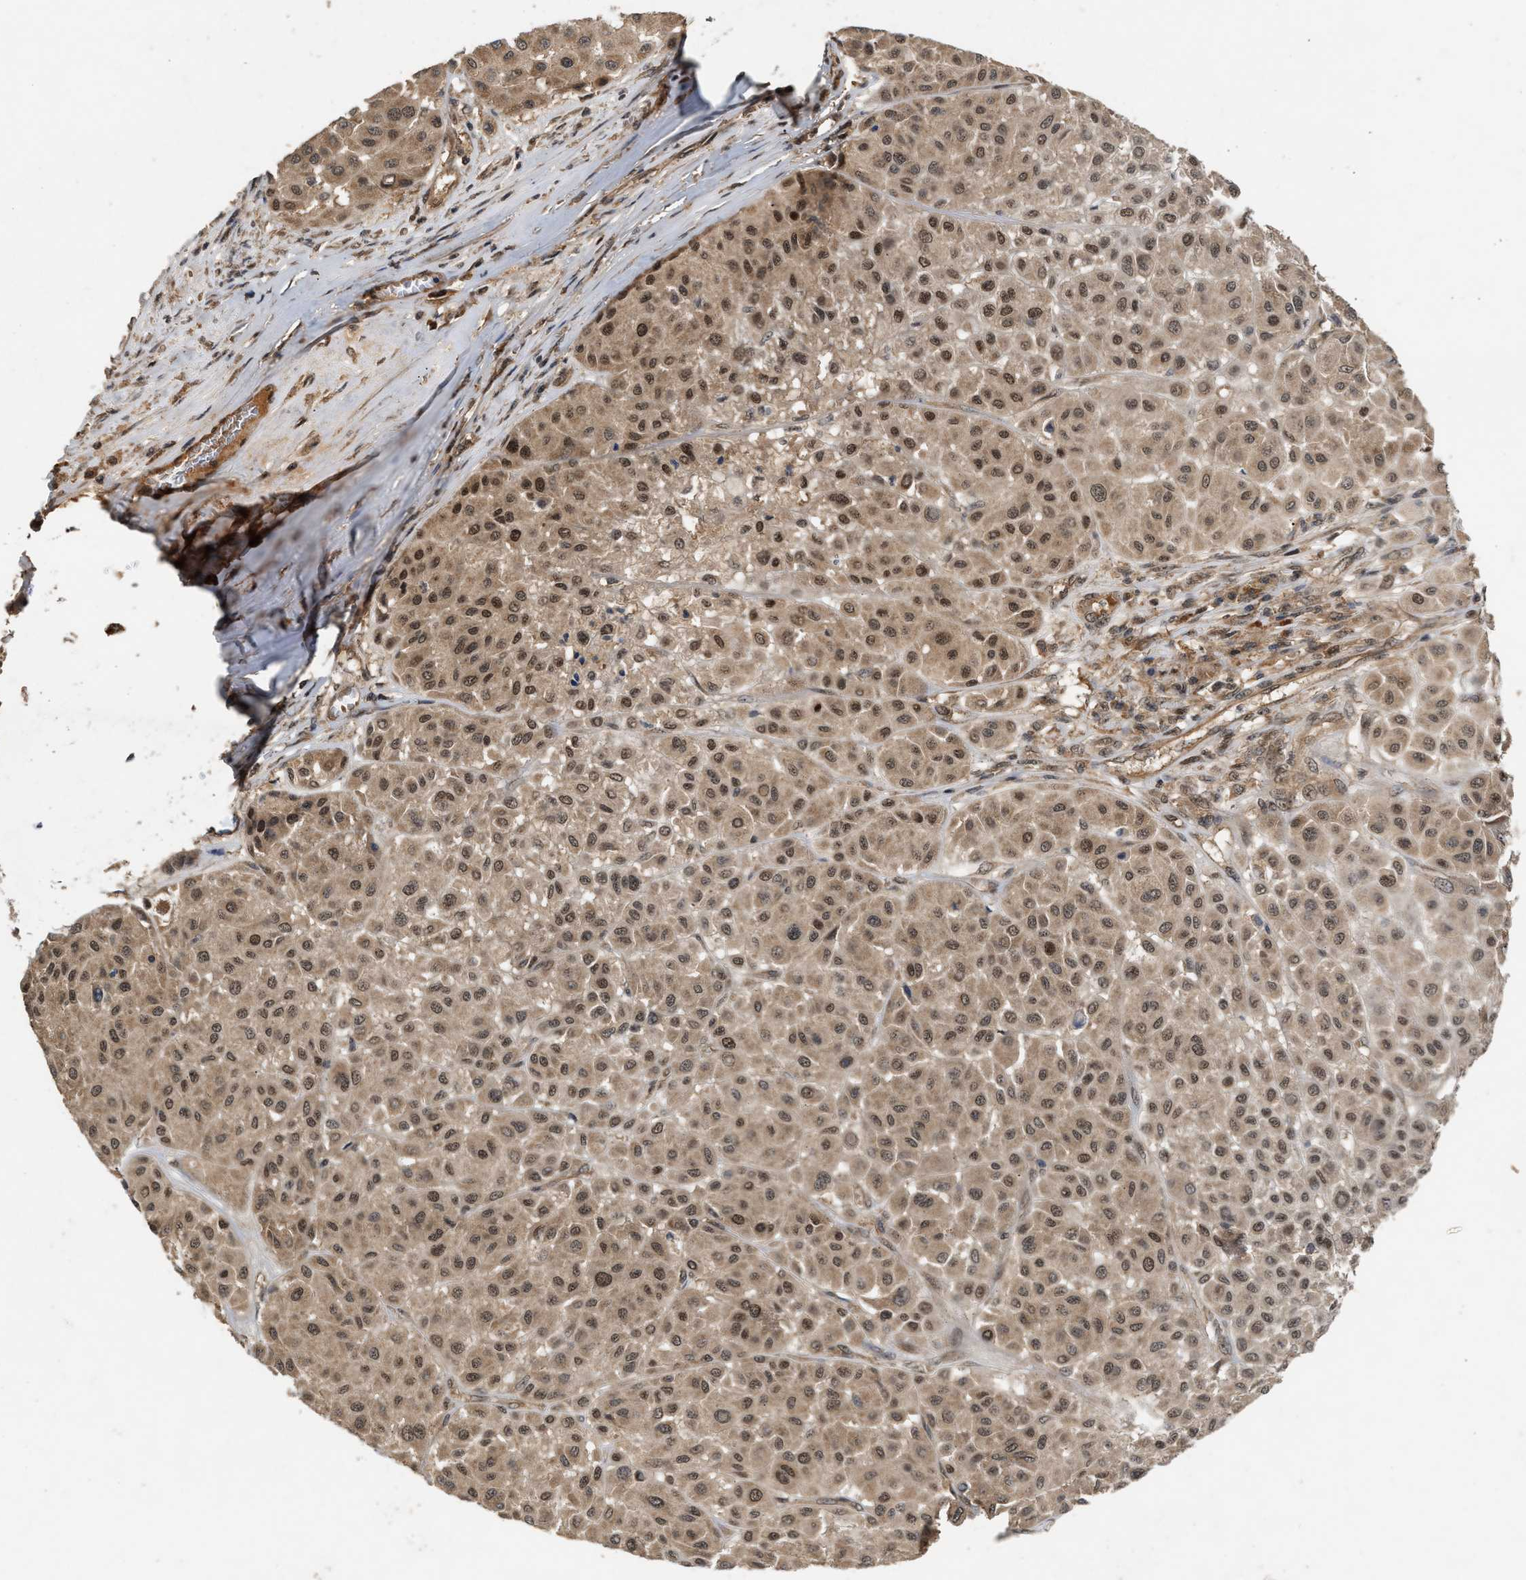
{"staining": {"intensity": "moderate", "quantity": ">75%", "location": "cytoplasmic/membranous,nuclear"}, "tissue": "melanoma", "cell_type": "Tumor cells", "image_type": "cancer", "snomed": [{"axis": "morphology", "description": "Malignant melanoma, Metastatic site"}, {"axis": "topography", "description": "Soft tissue"}], "caption": "This is a micrograph of IHC staining of malignant melanoma (metastatic site), which shows moderate positivity in the cytoplasmic/membranous and nuclear of tumor cells.", "gene": "RUSC2", "patient": {"sex": "male", "age": 41}}